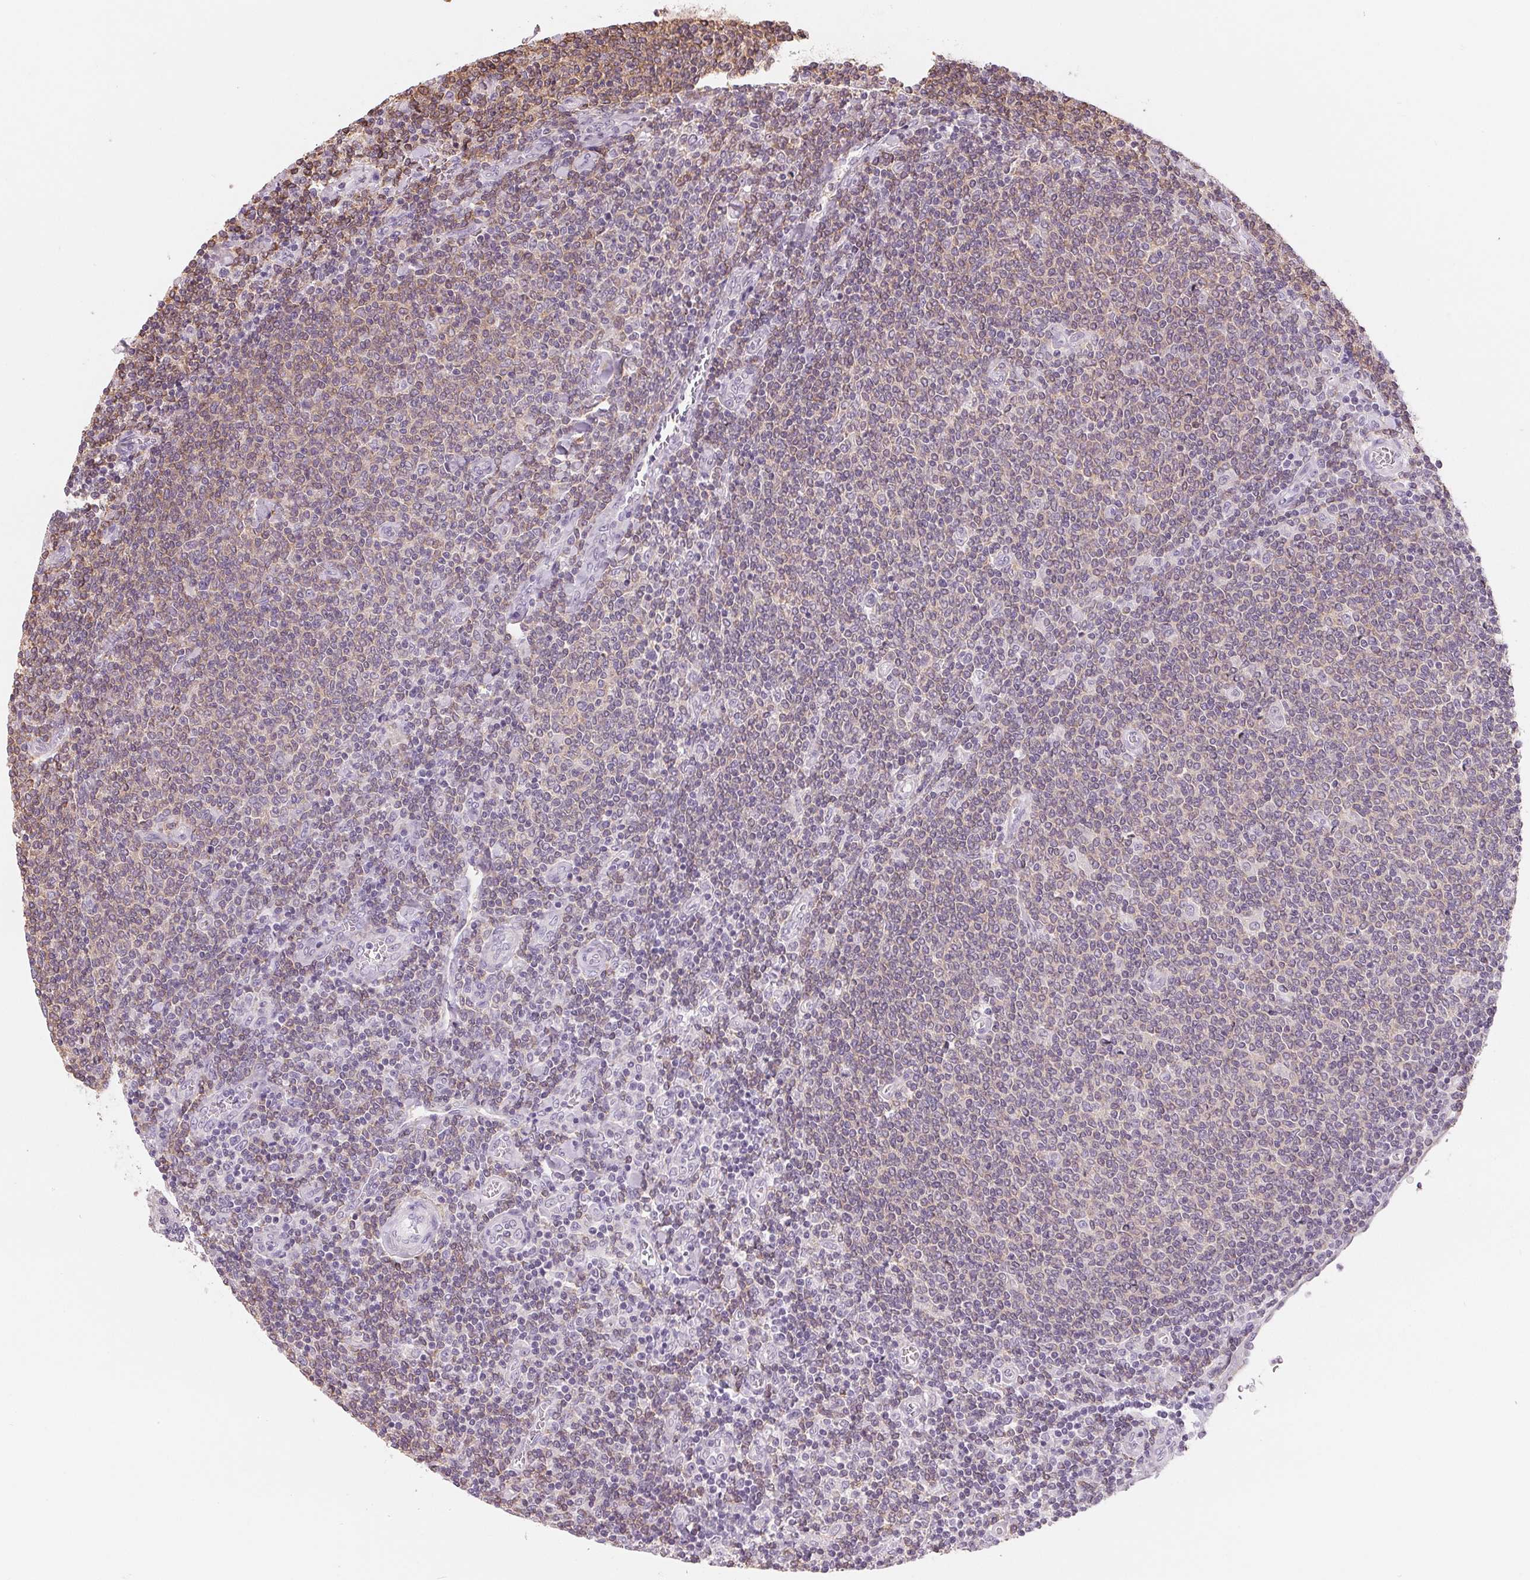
{"staining": {"intensity": "weak", "quantity": "25%-75%", "location": "cytoplasmic/membranous"}, "tissue": "lymphoma", "cell_type": "Tumor cells", "image_type": "cancer", "snomed": [{"axis": "morphology", "description": "Malignant lymphoma, non-Hodgkin's type, Low grade"}, {"axis": "topography", "description": "Lymph node"}], "caption": "Protein expression by immunohistochemistry demonstrates weak cytoplasmic/membranous expression in about 25%-75% of tumor cells in malignant lymphoma, non-Hodgkin's type (low-grade).", "gene": "VTCN1", "patient": {"sex": "male", "age": 52}}